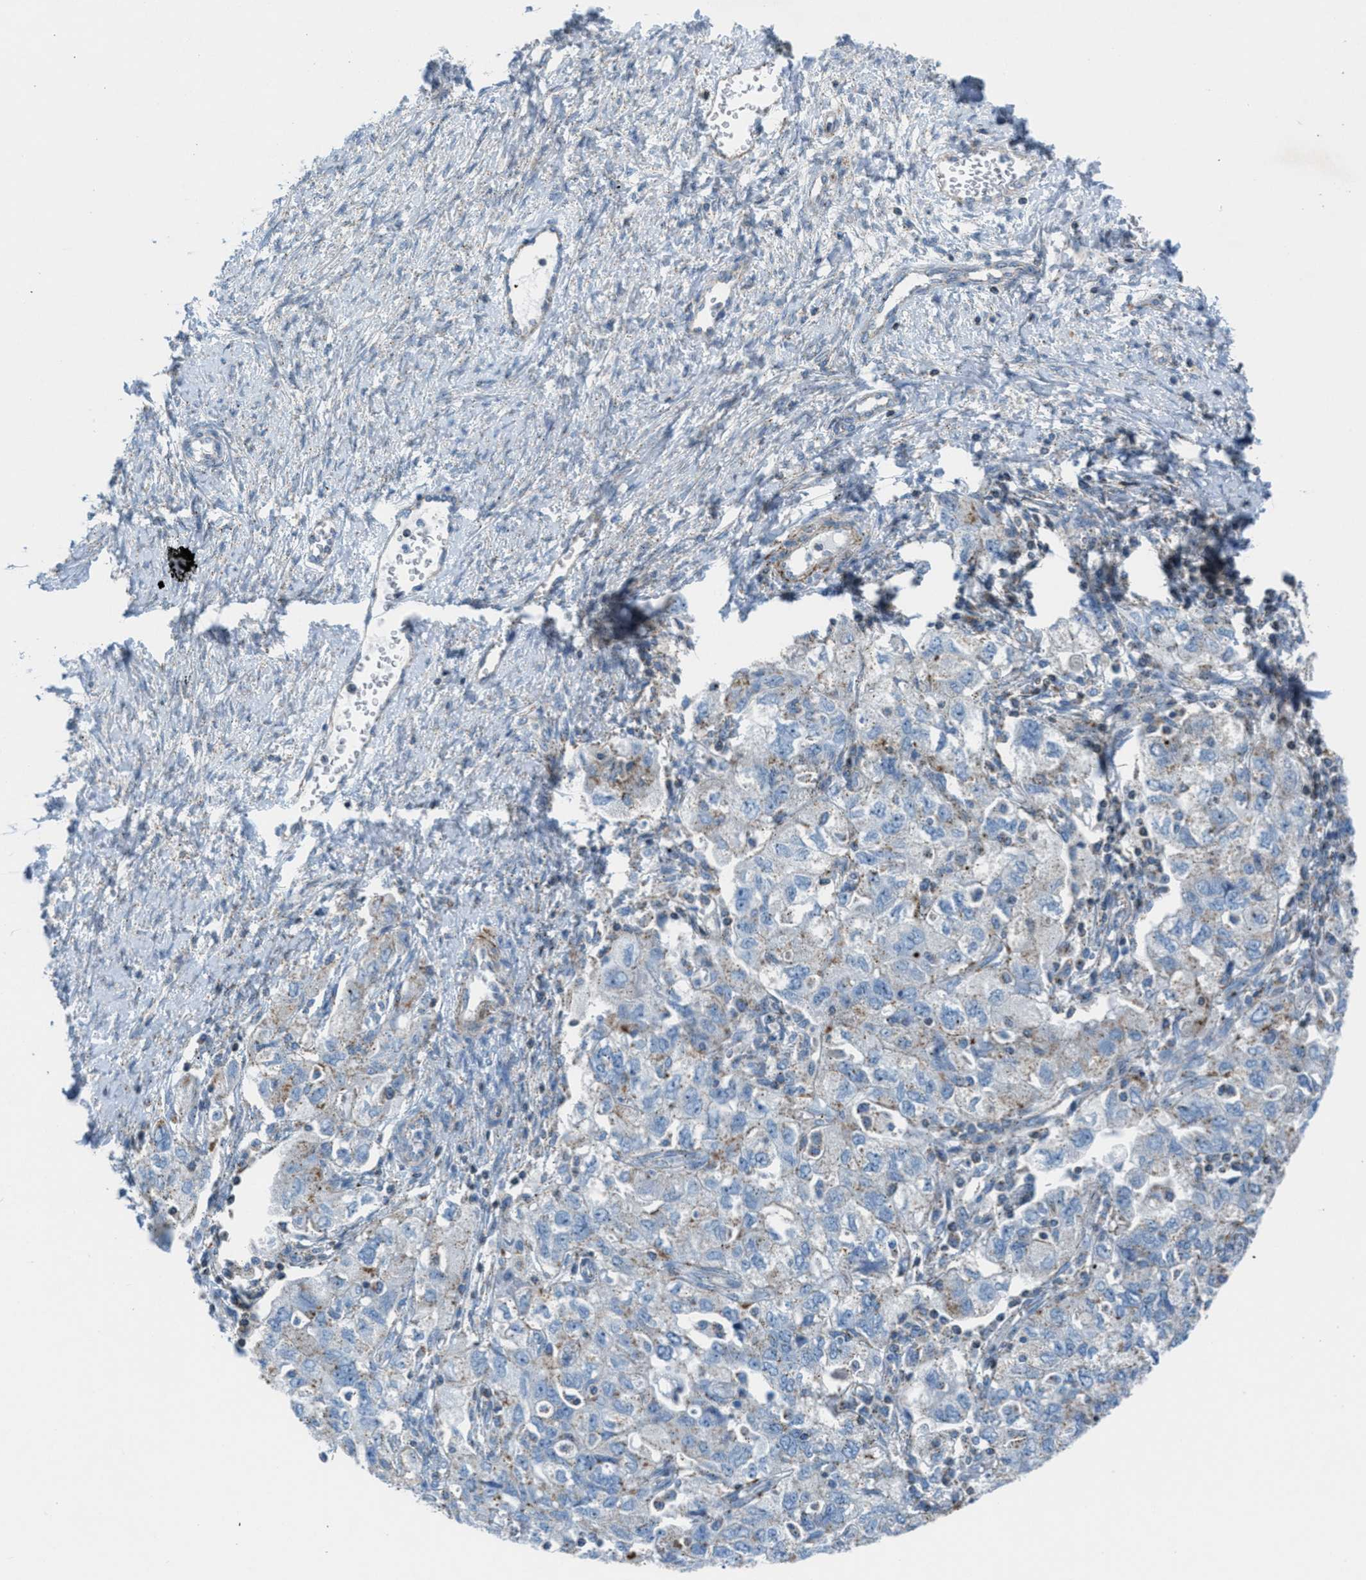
{"staining": {"intensity": "weak", "quantity": "<25%", "location": "cytoplasmic/membranous"}, "tissue": "ovarian cancer", "cell_type": "Tumor cells", "image_type": "cancer", "snomed": [{"axis": "morphology", "description": "Carcinoma, NOS"}, {"axis": "morphology", "description": "Cystadenocarcinoma, serous, NOS"}, {"axis": "topography", "description": "Ovary"}], "caption": "Ovarian cancer (serous cystadenocarcinoma) was stained to show a protein in brown. There is no significant expression in tumor cells.", "gene": "MFSD13A", "patient": {"sex": "female", "age": 69}}